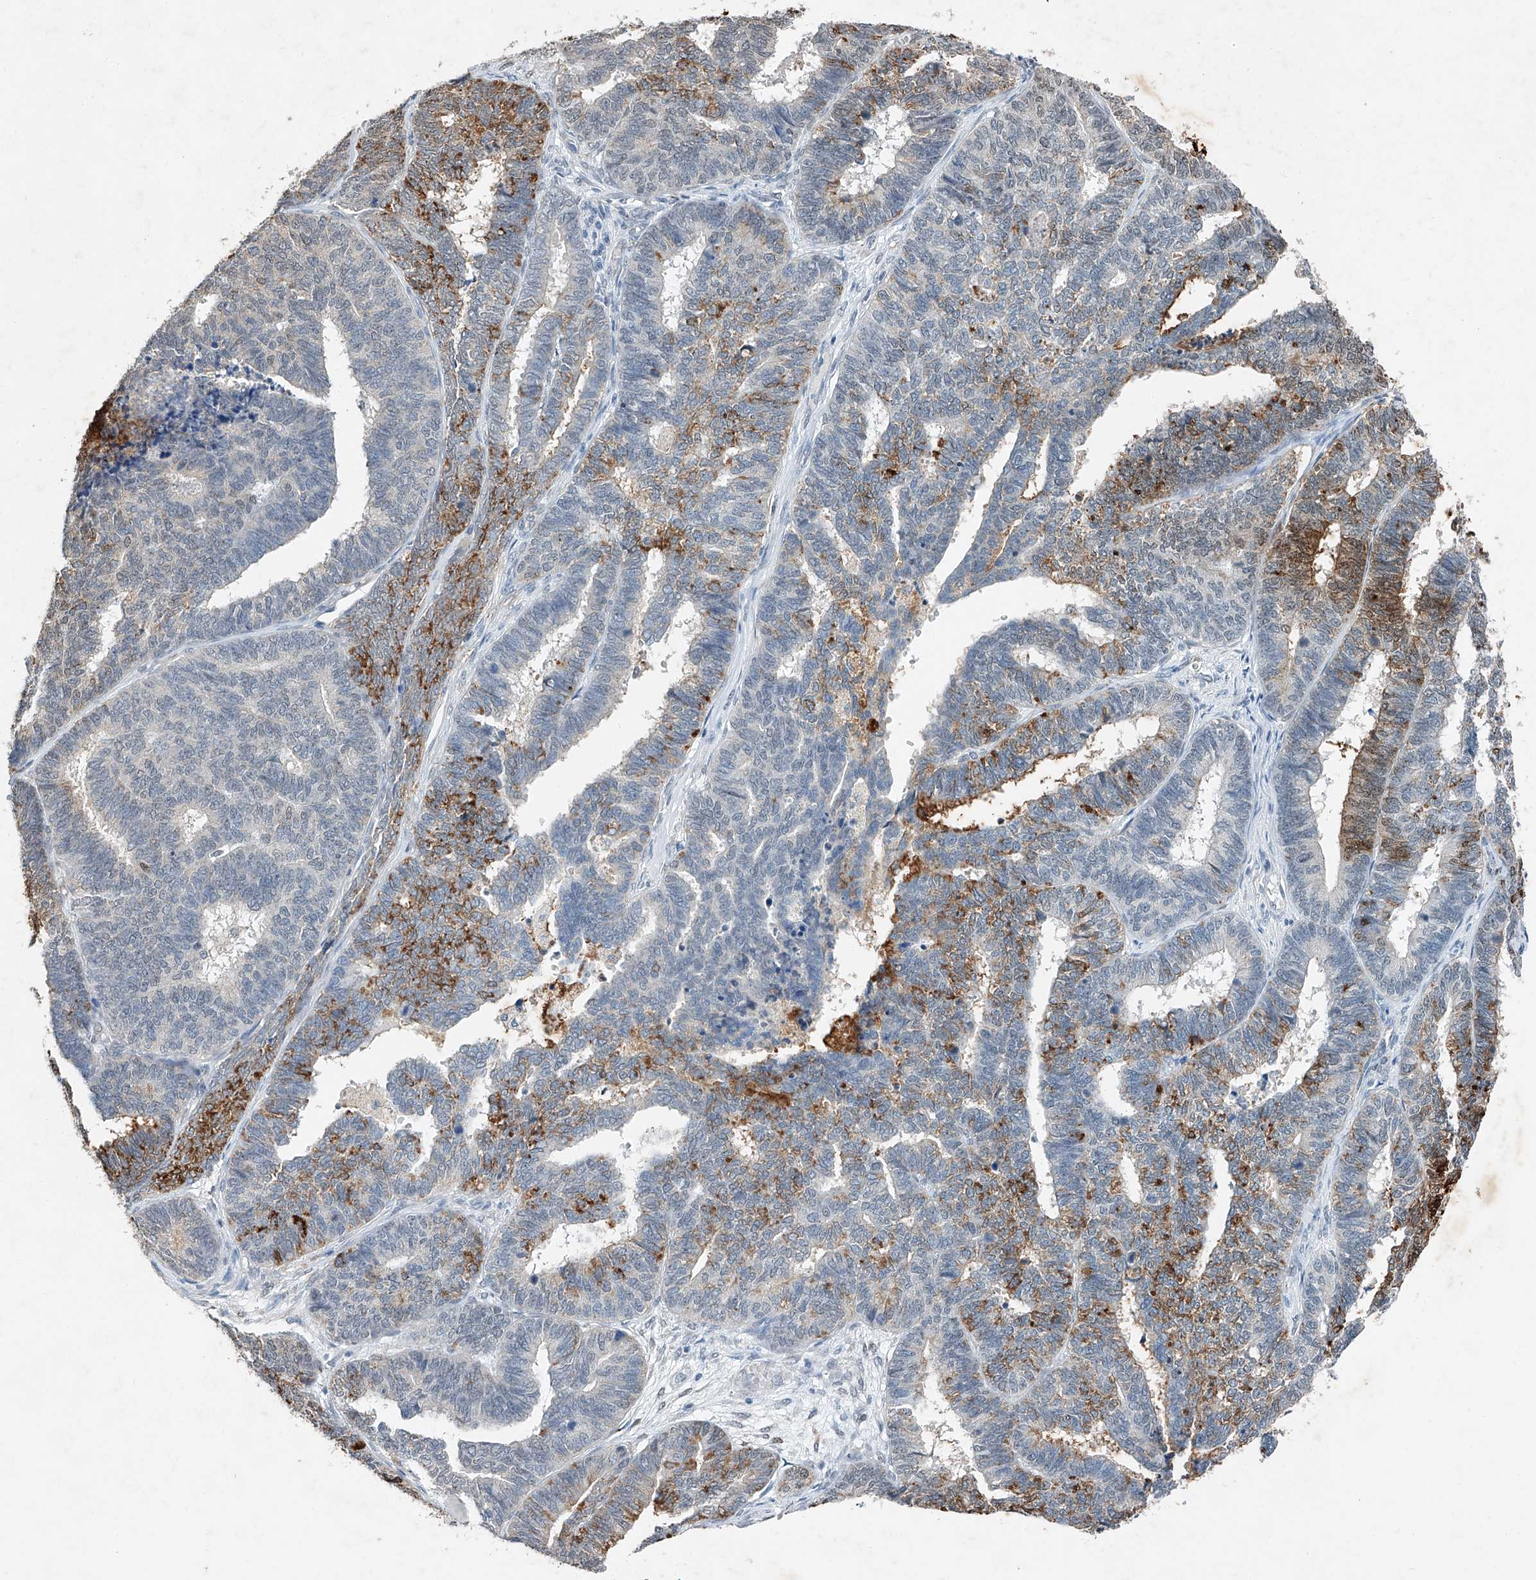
{"staining": {"intensity": "moderate", "quantity": "25%-75%", "location": "cytoplasmic/membranous"}, "tissue": "endometrial cancer", "cell_type": "Tumor cells", "image_type": "cancer", "snomed": [{"axis": "morphology", "description": "Adenocarcinoma, NOS"}, {"axis": "topography", "description": "Endometrium"}], "caption": "The histopathology image displays immunohistochemical staining of endometrial cancer. There is moderate cytoplasmic/membranous positivity is appreciated in approximately 25%-75% of tumor cells.", "gene": "CTDP1", "patient": {"sex": "female", "age": 70}}